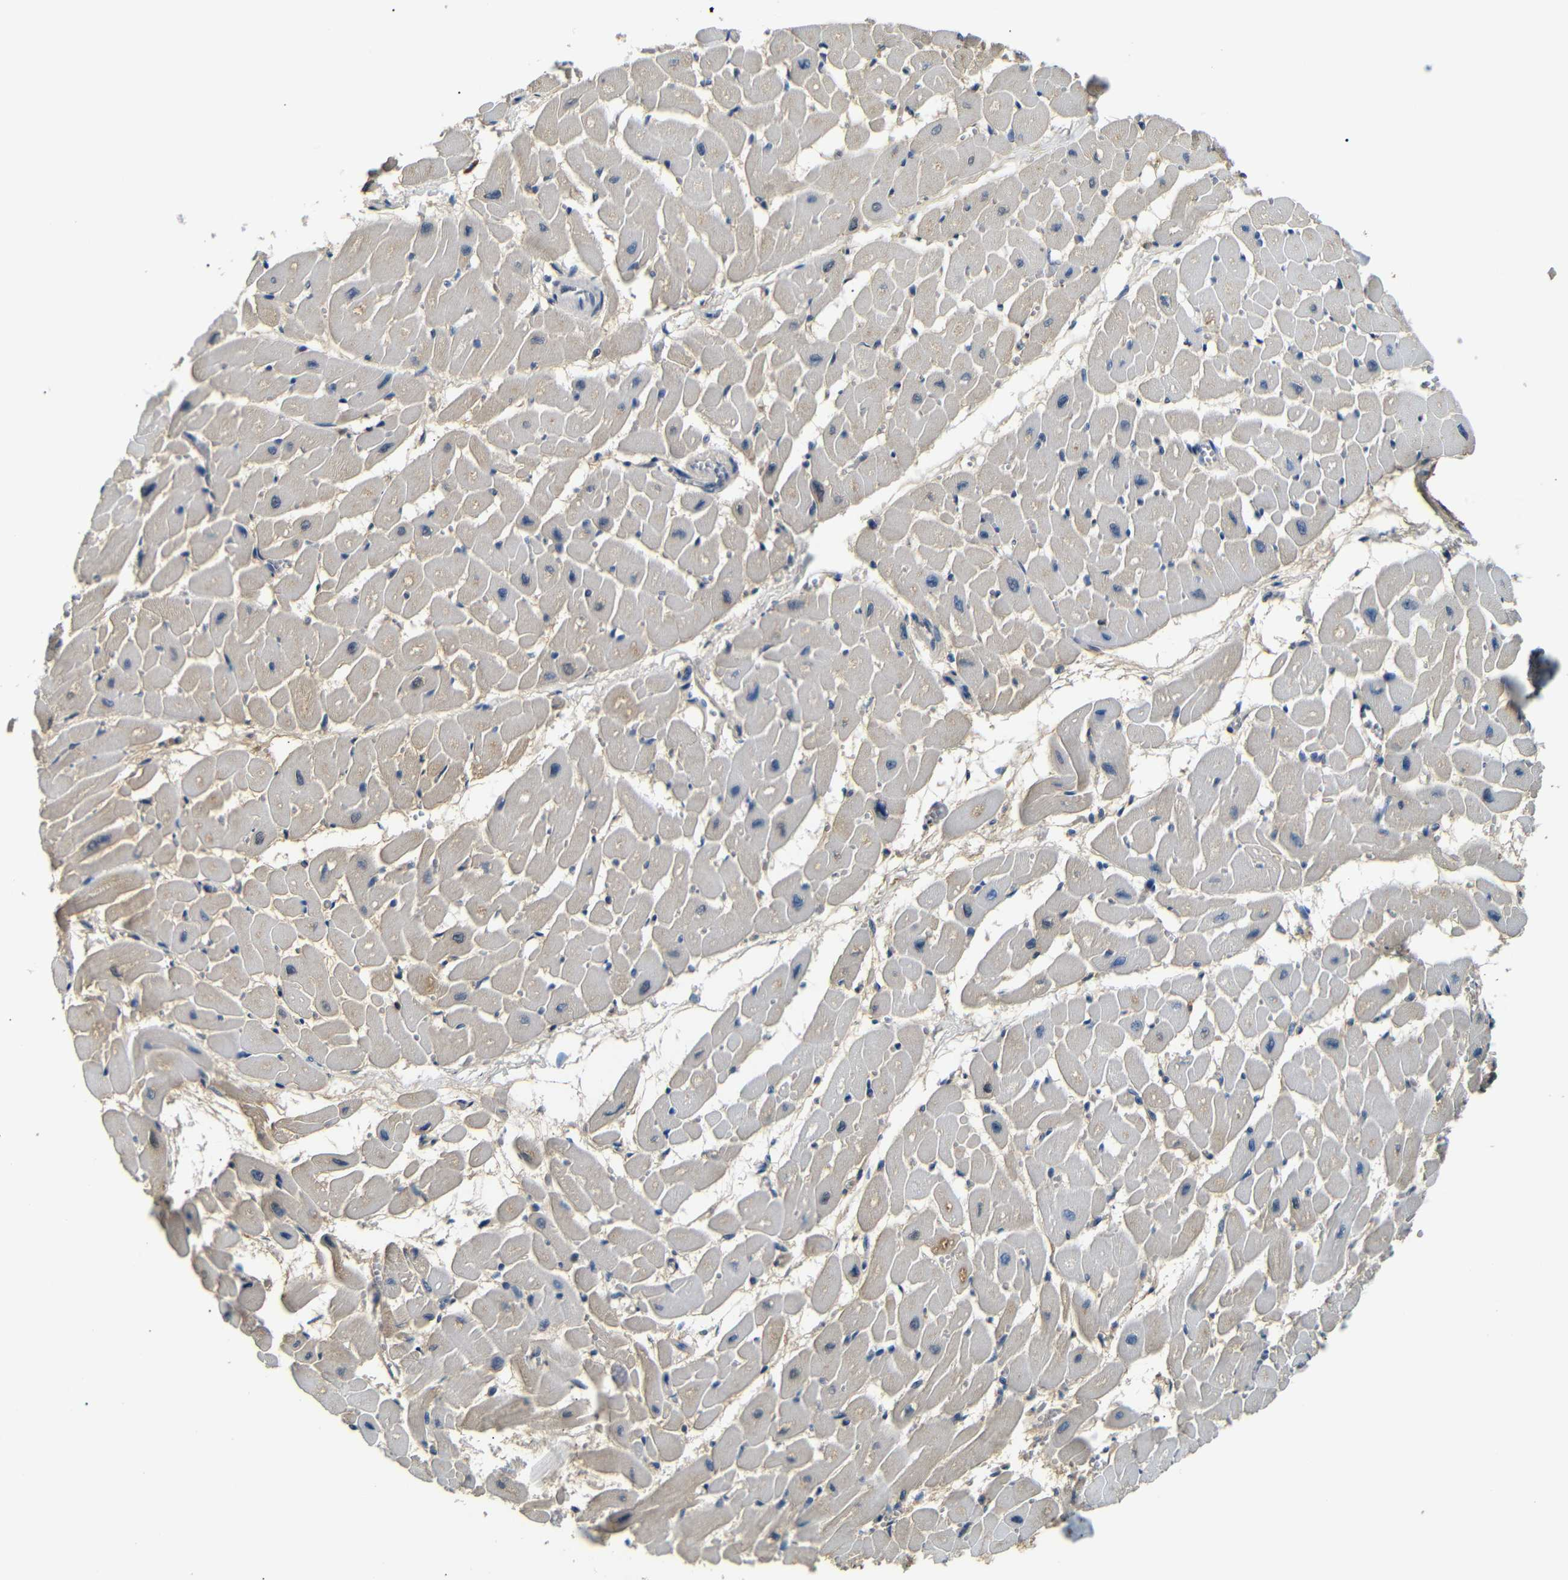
{"staining": {"intensity": "weak", "quantity": "25%-75%", "location": "cytoplasmic/membranous"}, "tissue": "heart muscle", "cell_type": "Cardiomyocytes", "image_type": "normal", "snomed": [{"axis": "morphology", "description": "Normal tissue, NOS"}, {"axis": "topography", "description": "Heart"}], "caption": "Immunohistochemical staining of normal heart muscle exhibits weak cytoplasmic/membranous protein expression in approximately 25%-75% of cardiomyocytes.", "gene": "LHCGR", "patient": {"sex": "male", "age": 45}}